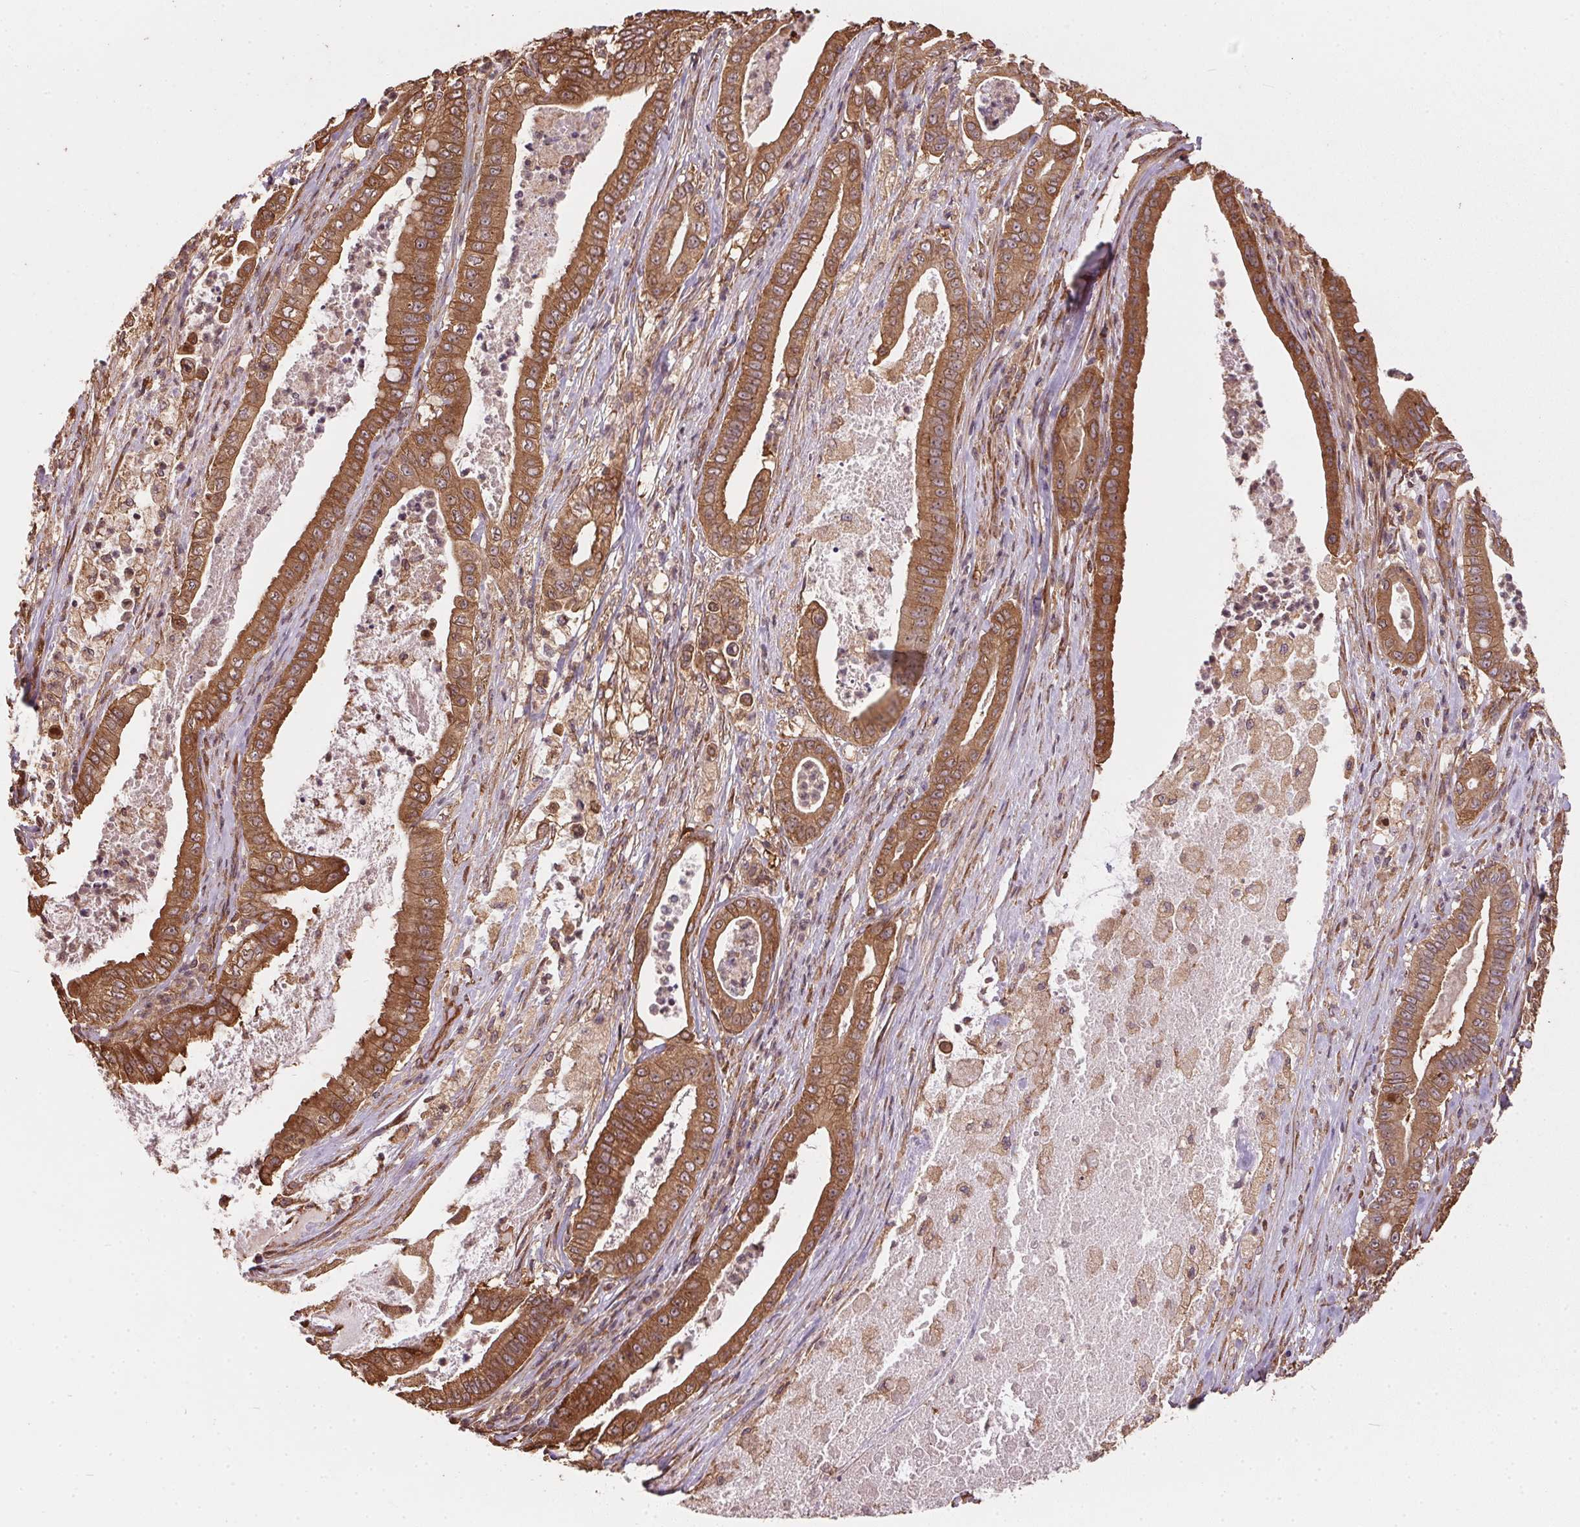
{"staining": {"intensity": "strong", "quantity": ">75%", "location": "cytoplasmic/membranous"}, "tissue": "pancreatic cancer", "cell_type": "Tumor cells", "image_type": "cancer", "snomed": [{"axis": "morphology", "description": "Adenocarcinoma, NOS"}, {"axis": "topography", "description": "Pancreas"}], "caption": "Human pancreatic cancer stained for a protein (brown) reveals strong cytoplasmic/membranous positive positivity in approximately >75% of tumor cells.", "gene": "EIF2S1", "patient": {"sex": "male", "age": 71}}